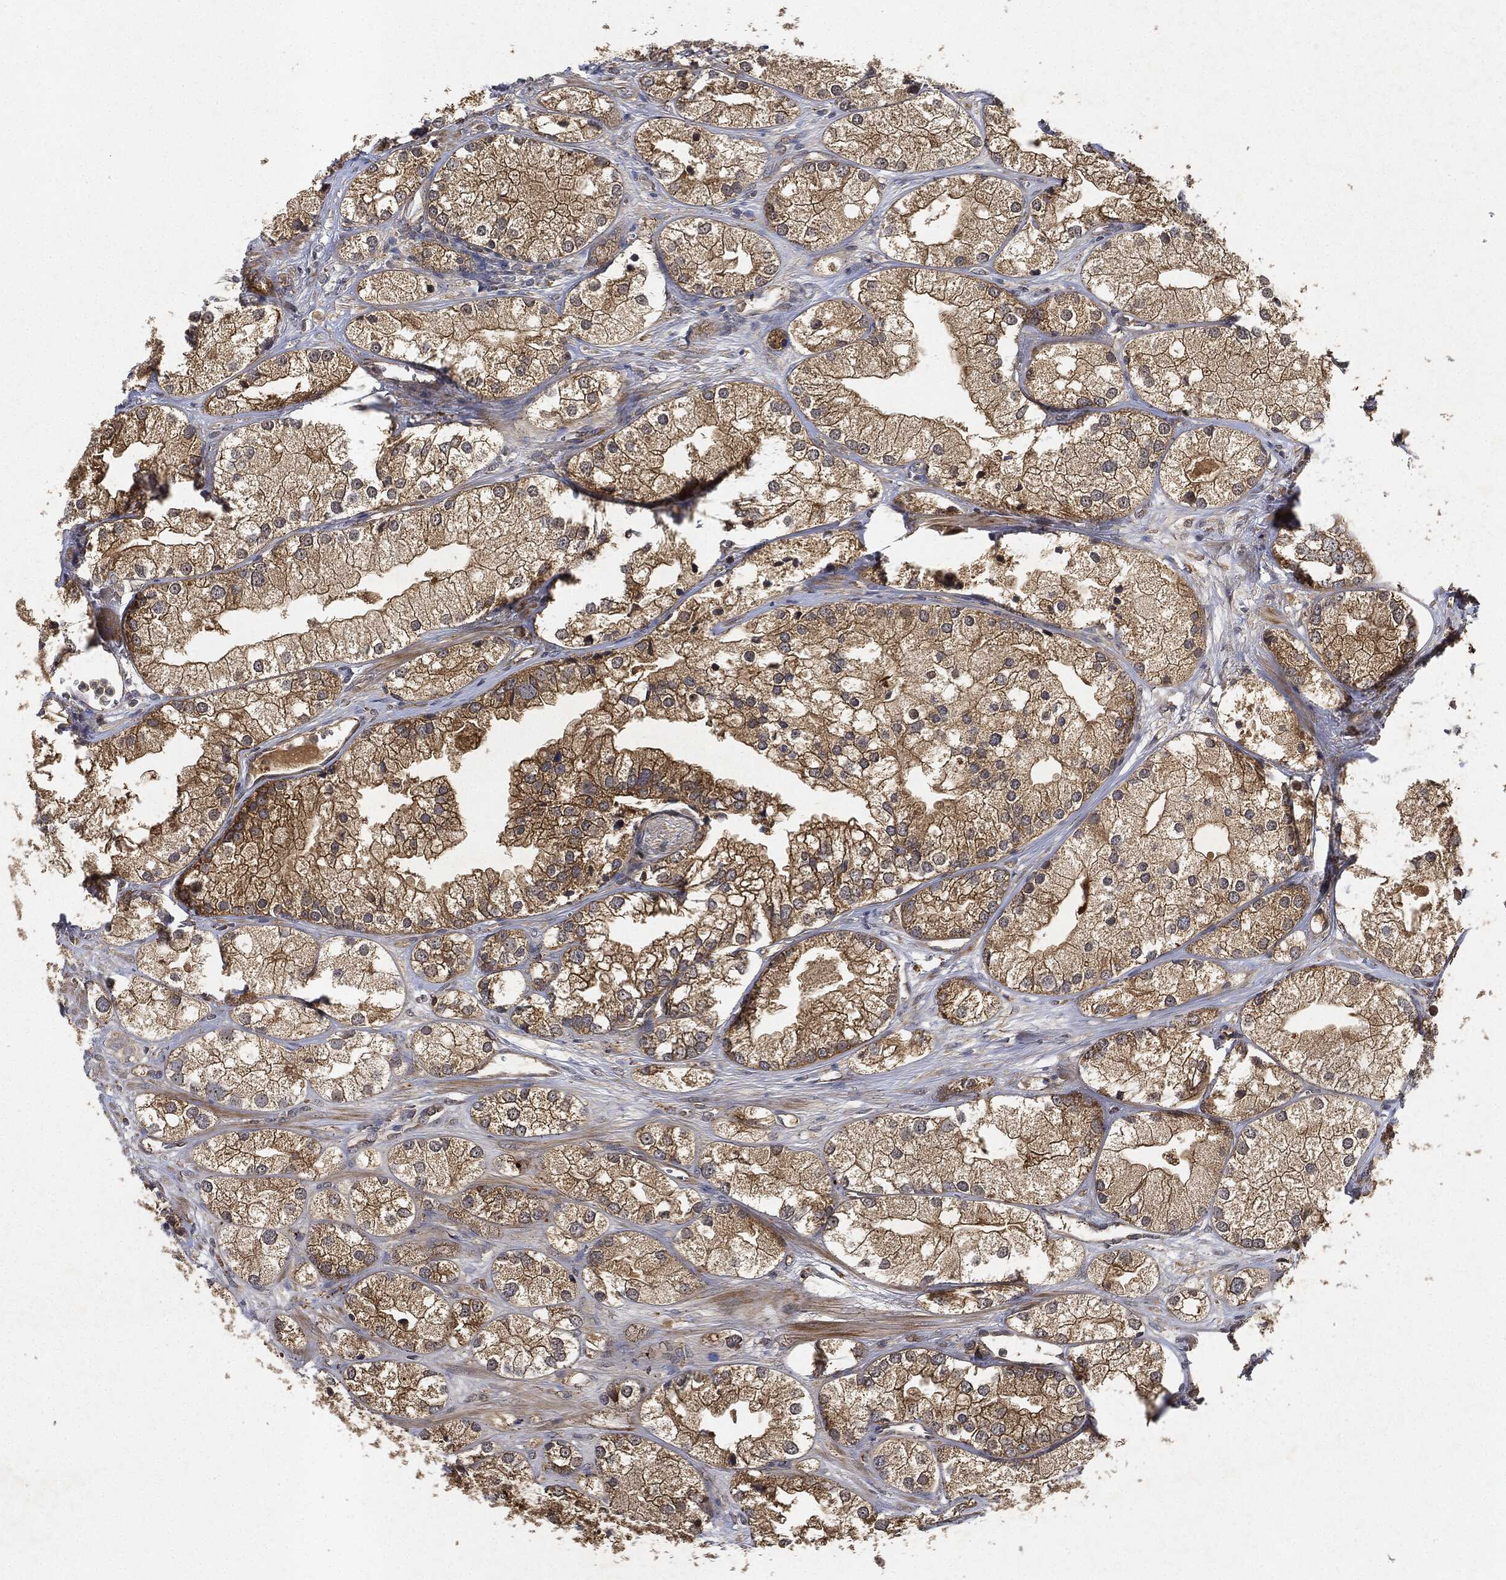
{"staining": {"intensity": "moderate", "quantity": "25%-75%", "location": "cytoplasmic/membranous"}, "tissue": "prostate cancer", "cell_type": "Tumor cells", "image_type": "cancer", "snomed": [{"axis": "morphology", "description": "Adenocarcinoma, NOS"}, {"axis": "topography", "description": "Prostate and seminal vesicle, NOS"}, {"axis": "topography", "description": "Prostate"}], "caption": "Adenocarcinoma (prostate) stained with a brown dye reveals moderate cytoplasmic/membranous positive staining in about 25%-75% of tumor cells.", "gene": "MLST8", "patient": {"sex": "male", "age": 79}}